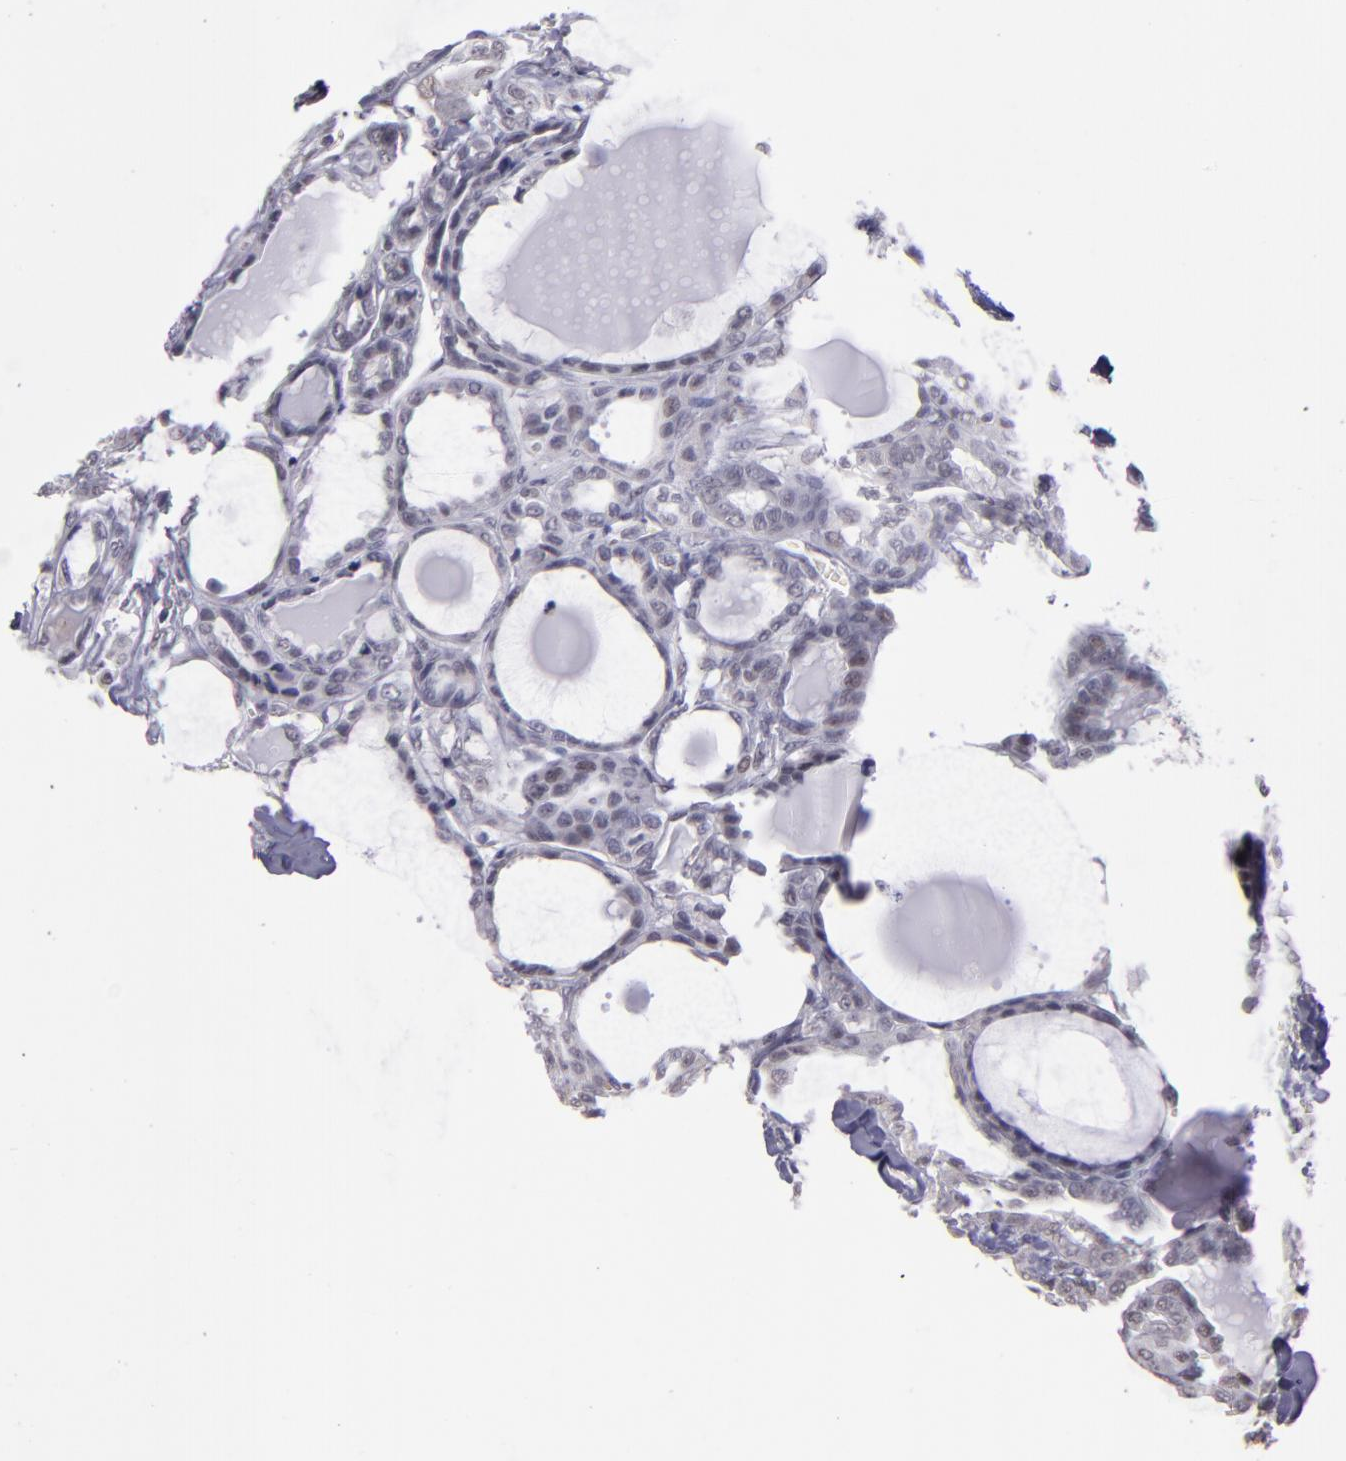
{"staining": {"intensity": "weak", "quantity": "25%-75%", "location": "nuclear"}, "tissue": "thyroid cancer", "cell_type": "Tumor cells", "image_type": "cancer", "snomed": [{"axis": "morphology", "description": "Carcinoma, NOS"}, {"axis": "topography", "description": "Thyroid gland"}], "caption": "This is an image of IHC staining of thyroid cancer (carcinoma), which shows weak positivity in the nuclear of tumor cells.", "gene": "OTUB2", "patient": {"sex": "female", "age": 91}}